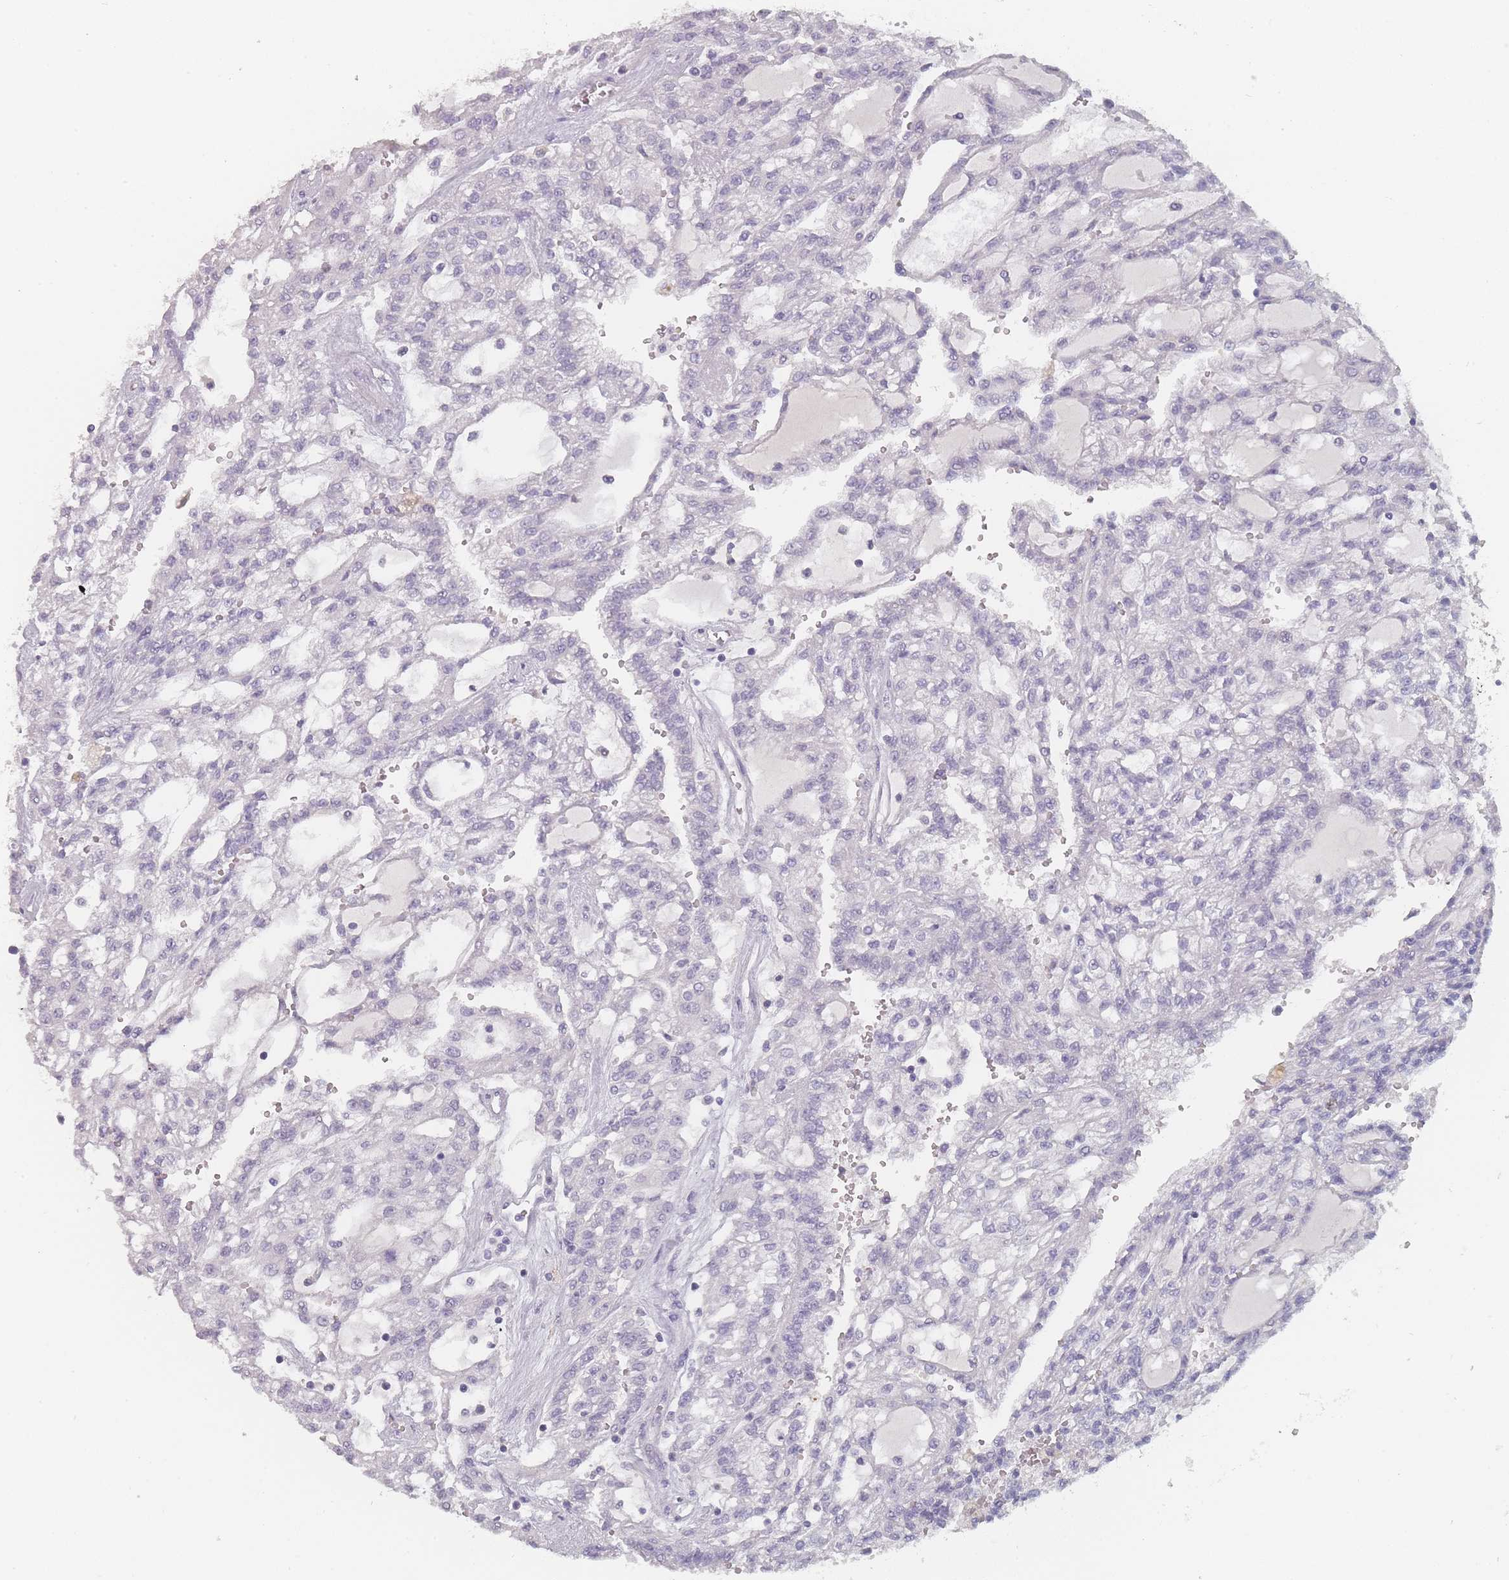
{"staining": {"intensity": "negative", "quantity": "none", "location": "none"}, "tissue": "renal cancer", "cell_type": "Tumor cells", "image_type": "cancer", "snomed": [{"axis": "morphology", "description": "Adenocarcinoma, NOS"}, {"axis": "topography", "description": "Kidney"}], "caption": "A histopathology image of adenocarcinoma (renal) stained for a protein displays no brown staining in tumor cells.", "gene": "SLC35E4", "patient": {"sex": "male", "age": 63}}